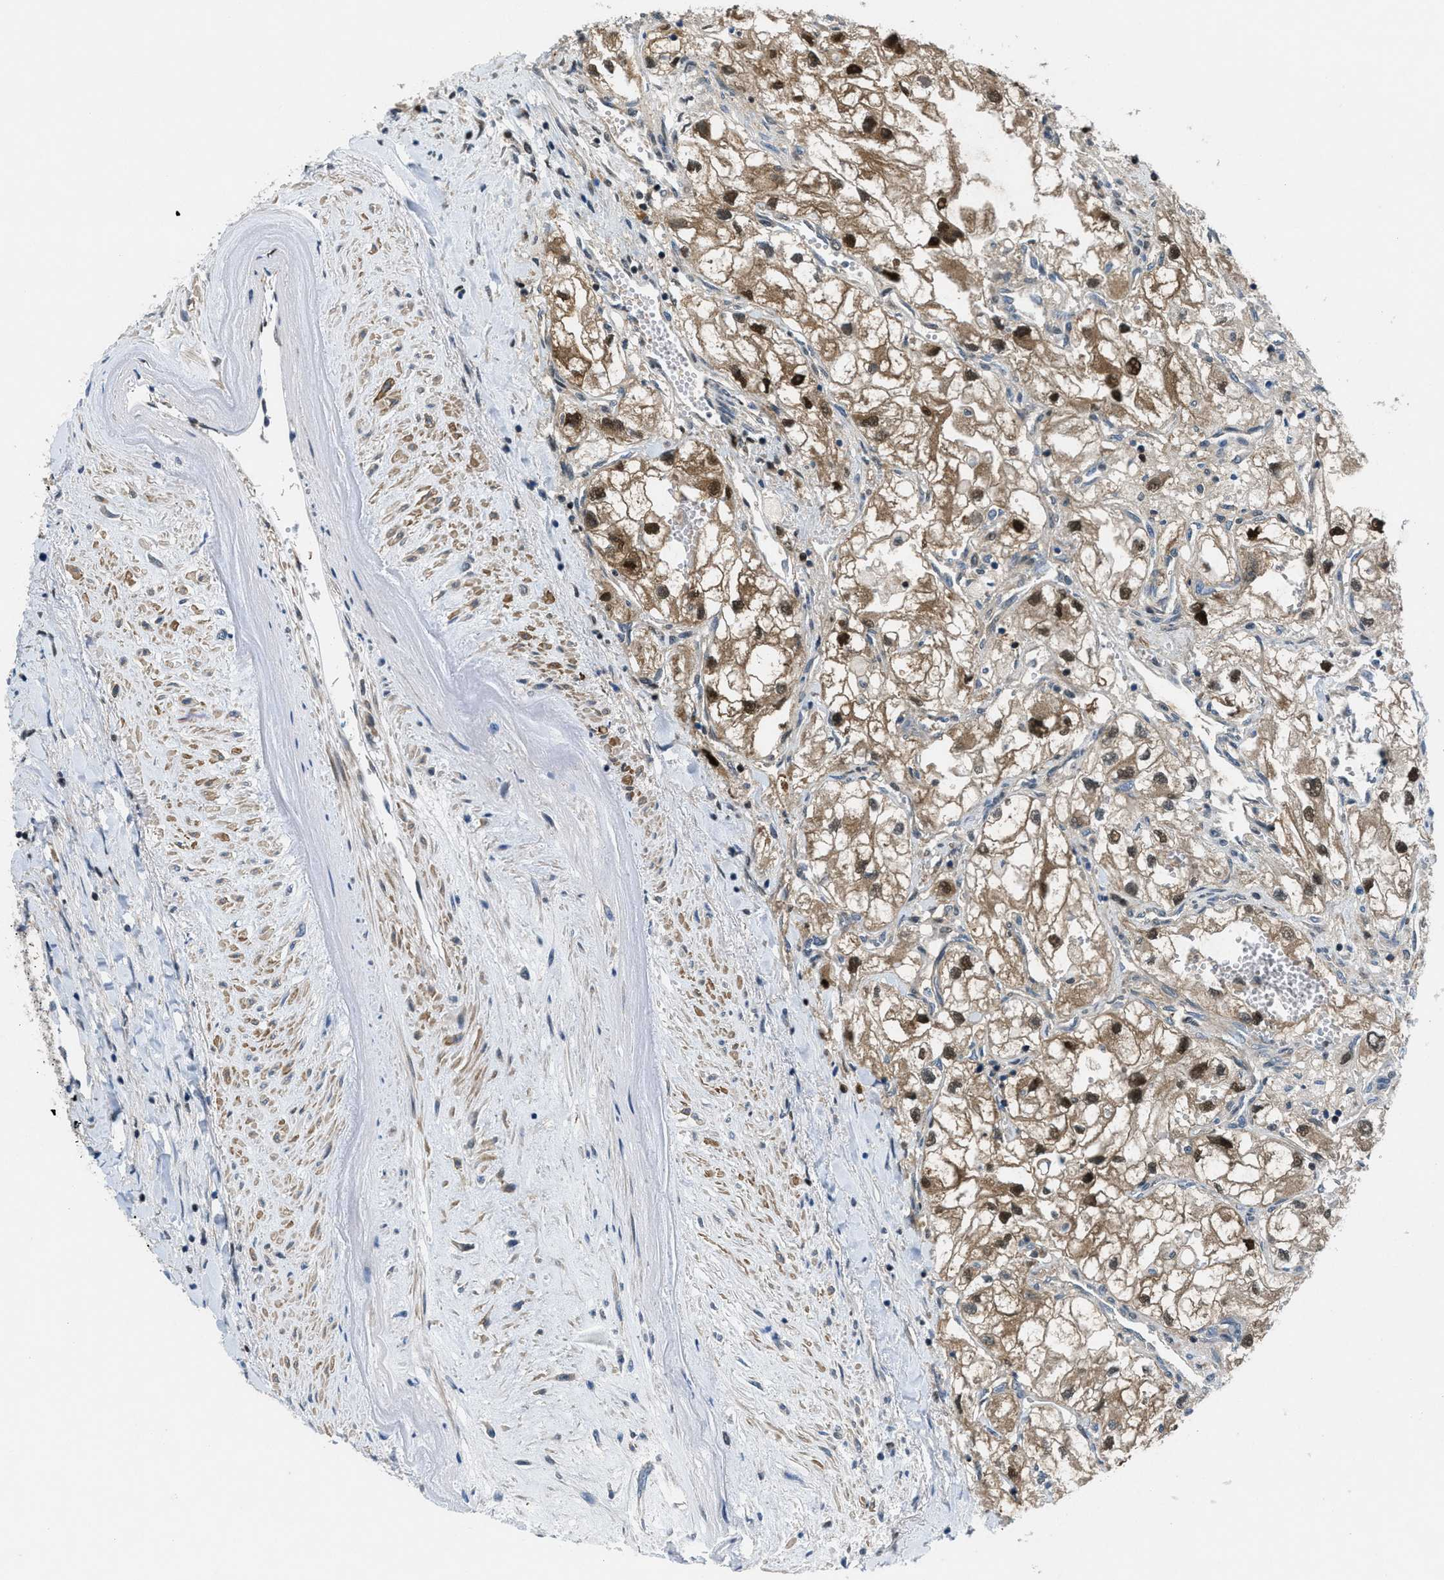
{"staining": {"intensity": "strong", "quantity": ">75%", "location": "cytoplasmic/membranous,nuclear"}, "tissue": "renal cancer", "cell_type": "Tumor cells", "image_type": "cancer", "snomed": [{"axis": "morphology", "description": "Adenocarcinoma, NOS"}, {"axis": "topography", "description": "Kidney"}], "caption": "Immunohistochemical staining of renal cancer (adenocarcinoma) demonstrates strong cytoplasmic/membranous and nuclear protein staining in about >75% of tumor cells.", "gene": "PIP5K1C", "patient": {"sex": "female", "age": 70}}